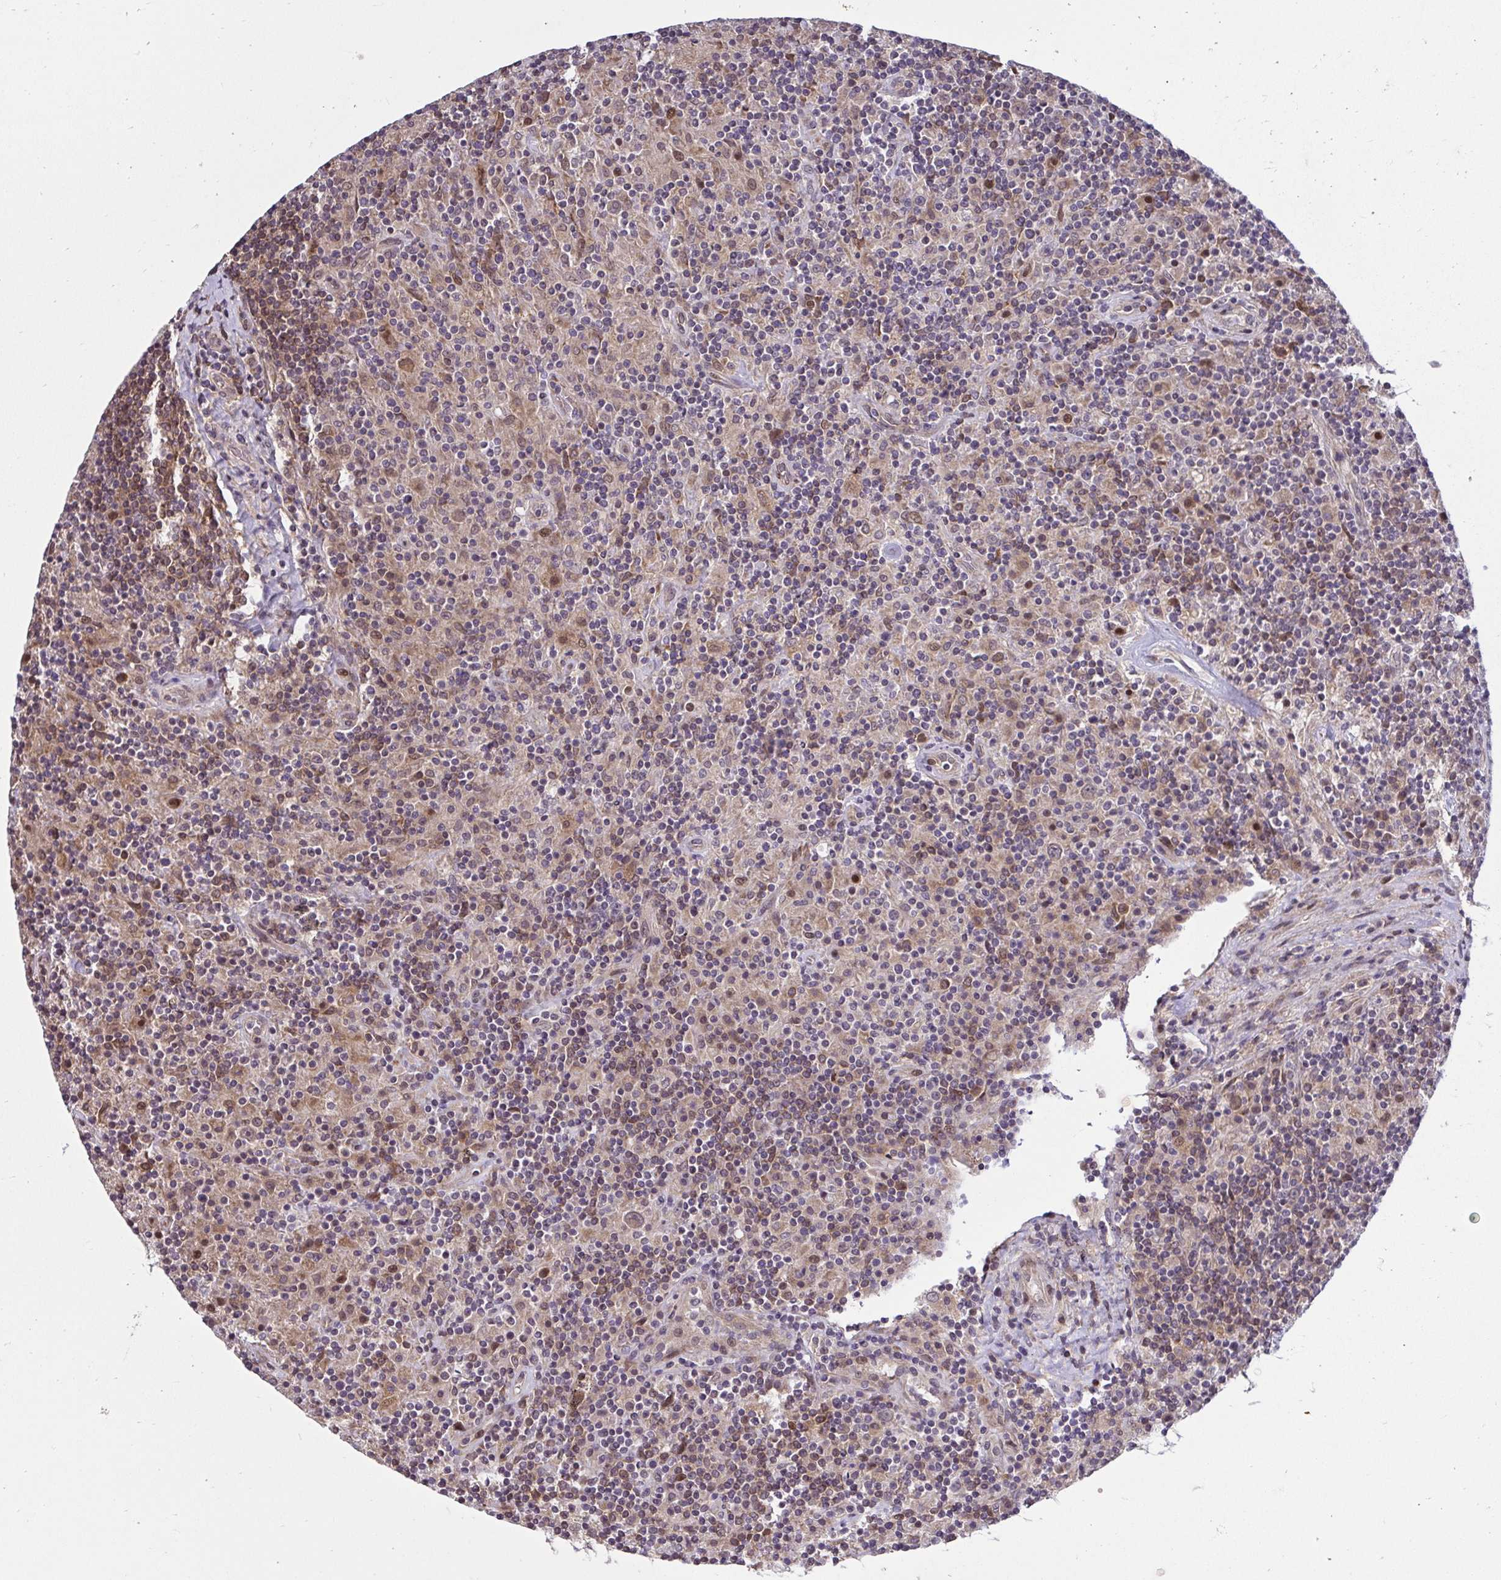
{"staining": {"intensity": "moderate", "quantity": ">75%", "location": "cytoplasmic/membranous,nuclear"}, "tissue": "lymphoma", "cell_type": "Tumor cells", "image_type": "cancer", "snomed": [{"axis": "morphology", "description": "Hodgkin's disease, NOS"}, {"axis": "topography", "description": "Lymph node"}], "caption": "Lymphoma stained for a protein (brown) exhibits moderate cytoplasmic/membranous and nuclear positive staining in about >75% of tumor cells.", "gene": "RDH14", "patient": {"sex": "male", "age": 70}}